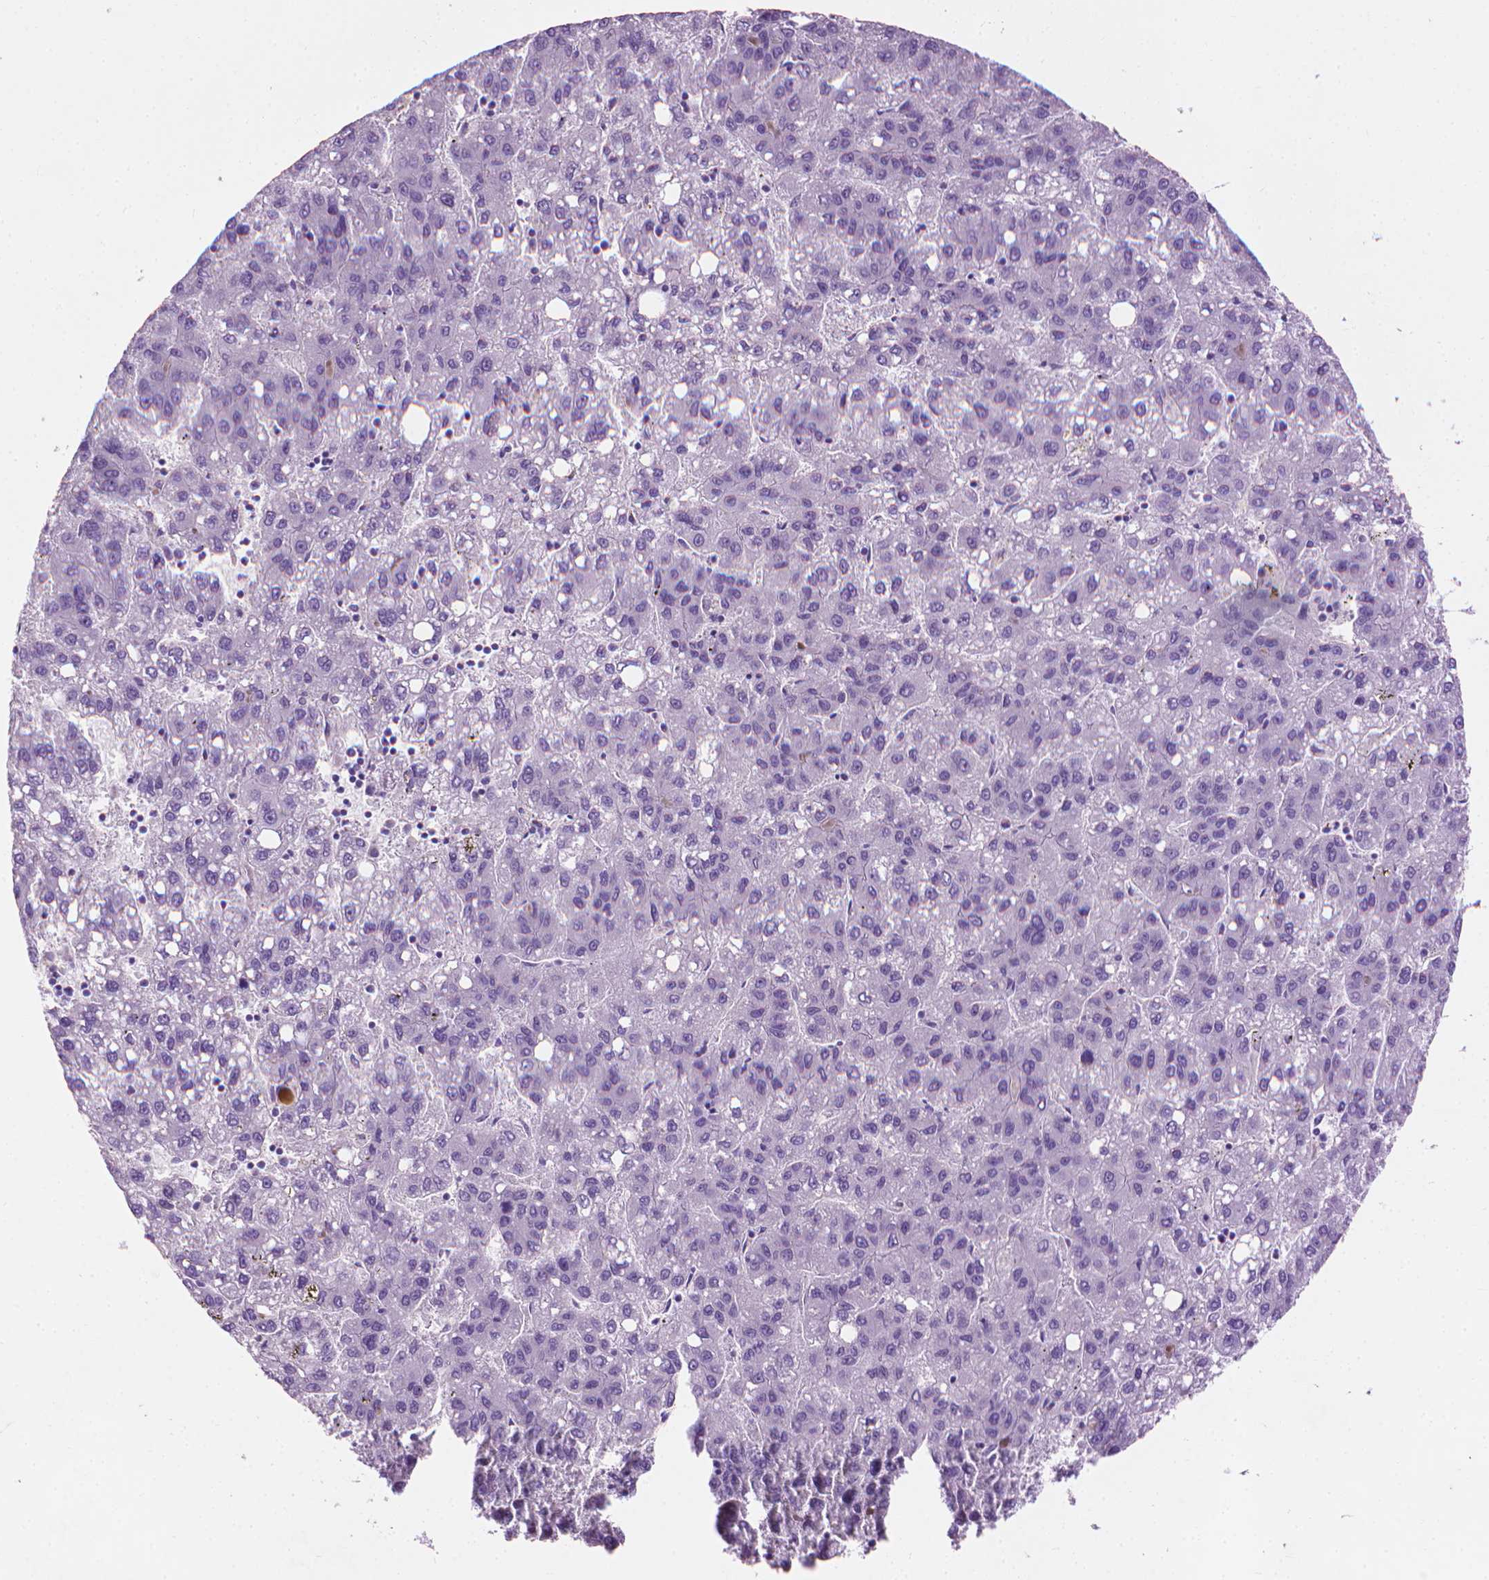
{"staining": {"intensity": "negative", "quantity": "none", "location": "none"}, "tissue": "liver cancer", "cell_type": "Tumor cells", "image_type": "cancer", "snomed": [{"axis": "morphology", "description": "Carcinoma, Hepatocellular, NOS"}, {"axis": "topography", "description": "Liver"}], "caption": "There is no significant positivity in tumor cells of liver cancer (hepatocellular carcinoma).", "gene": "KRT73", "patient": {"sex": "female", "age": 82}}